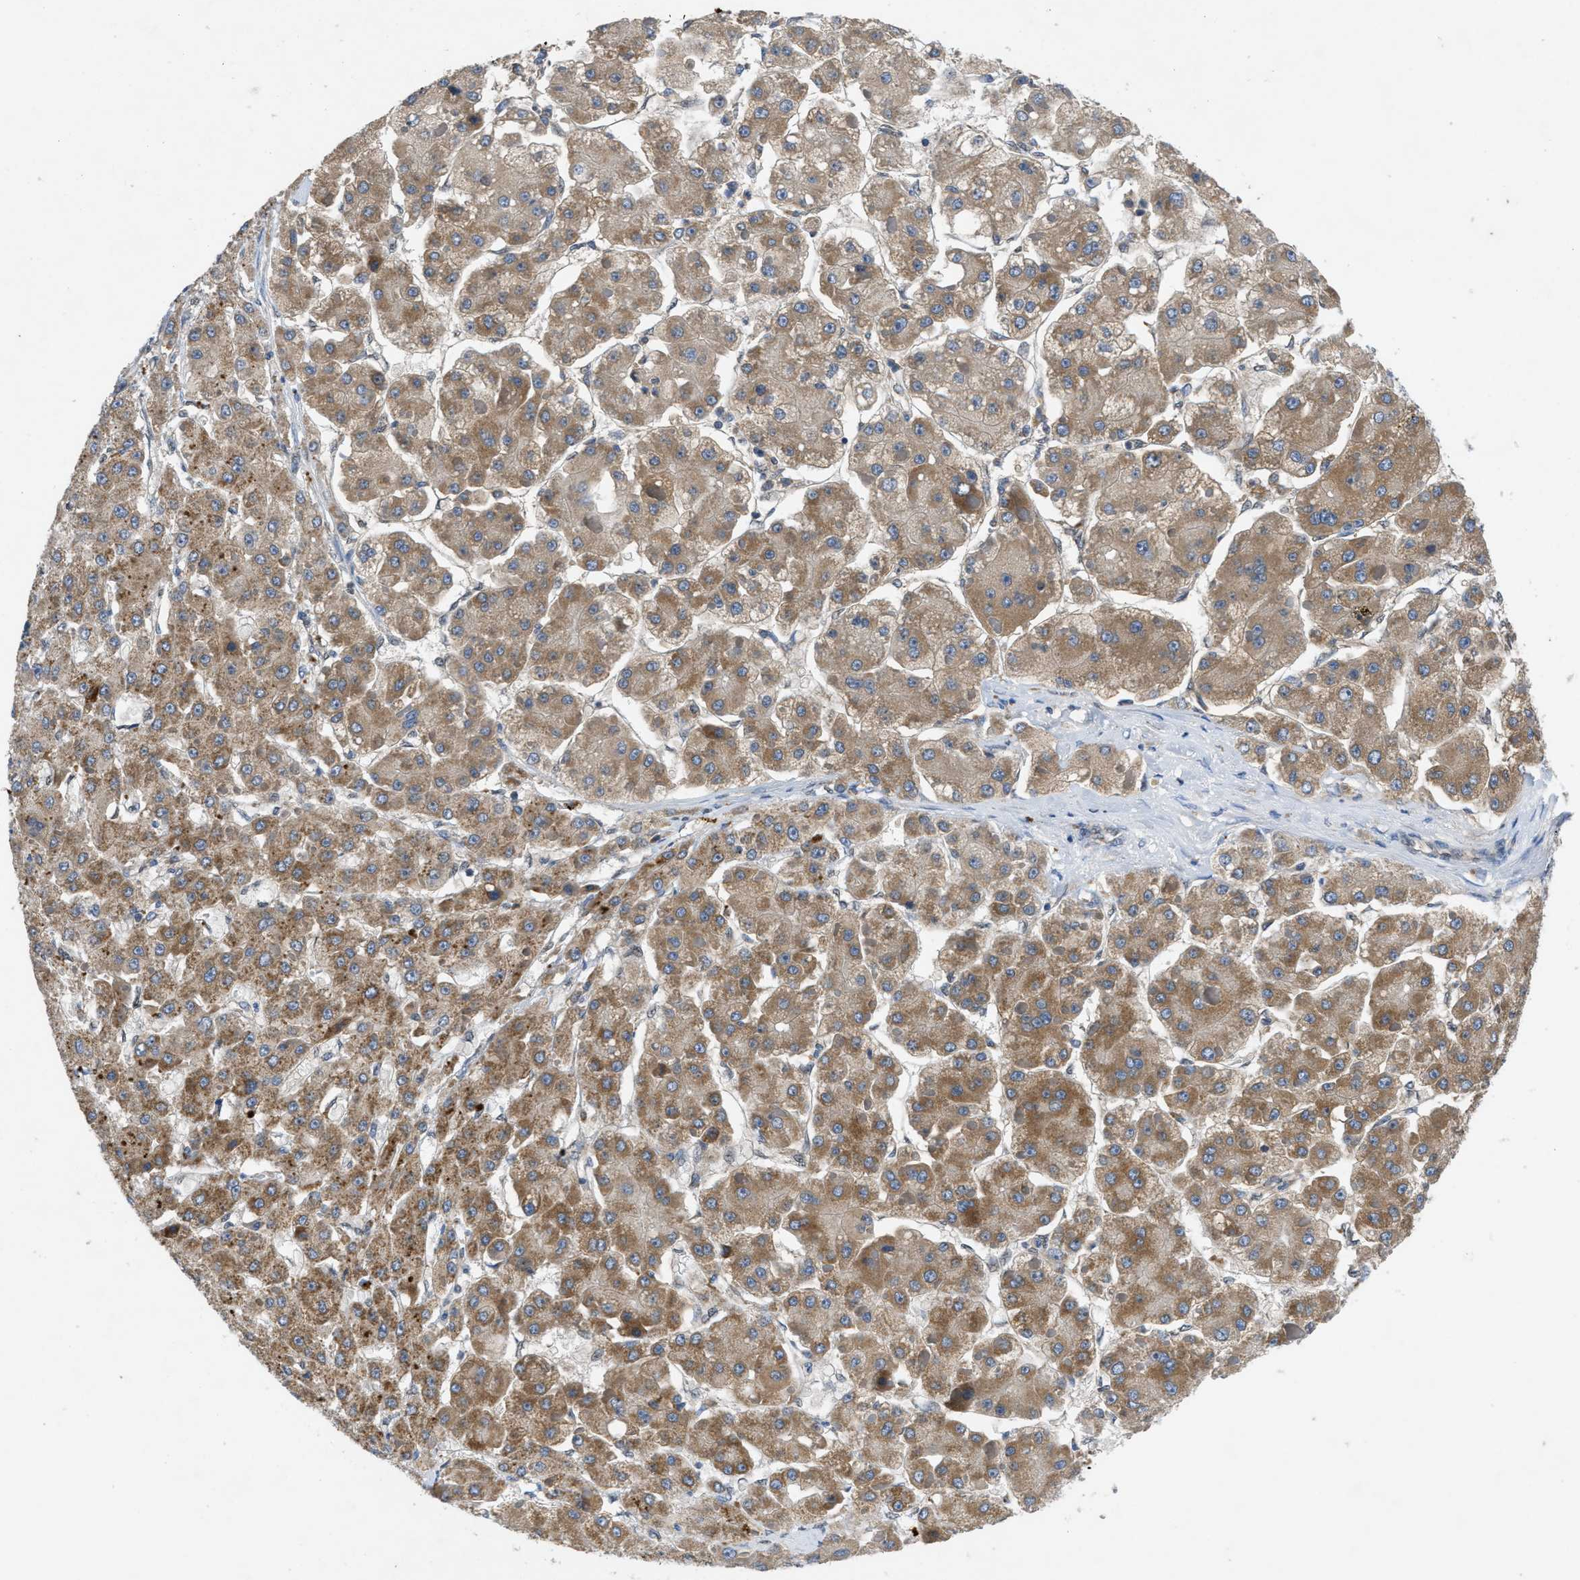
{"staining": {"intensity": "moderate", "quantity": ">75%", "location": "cytoplasmic/membranous"}, "tissue": "liver cancer", "cell_type": "Tumor cells", "image_type": "cancer", "snomed": [{"axis": "morphology", "description": "Carcinoma, Hepatocellular, NOS"}, {"axis": "topography", "description": "Liver"}], "caption": "IHC photomicrograph of neoplastic tissue: liver cancer stained using IHC shows medium levels of moderate protein expression localized specifically in the cytoplasmic/membranous of tumor cells, appearing as a cytoplasmic/membranous brown color.", "gene": "PNKD", "patient": {"sex": "female", "age": 73}}